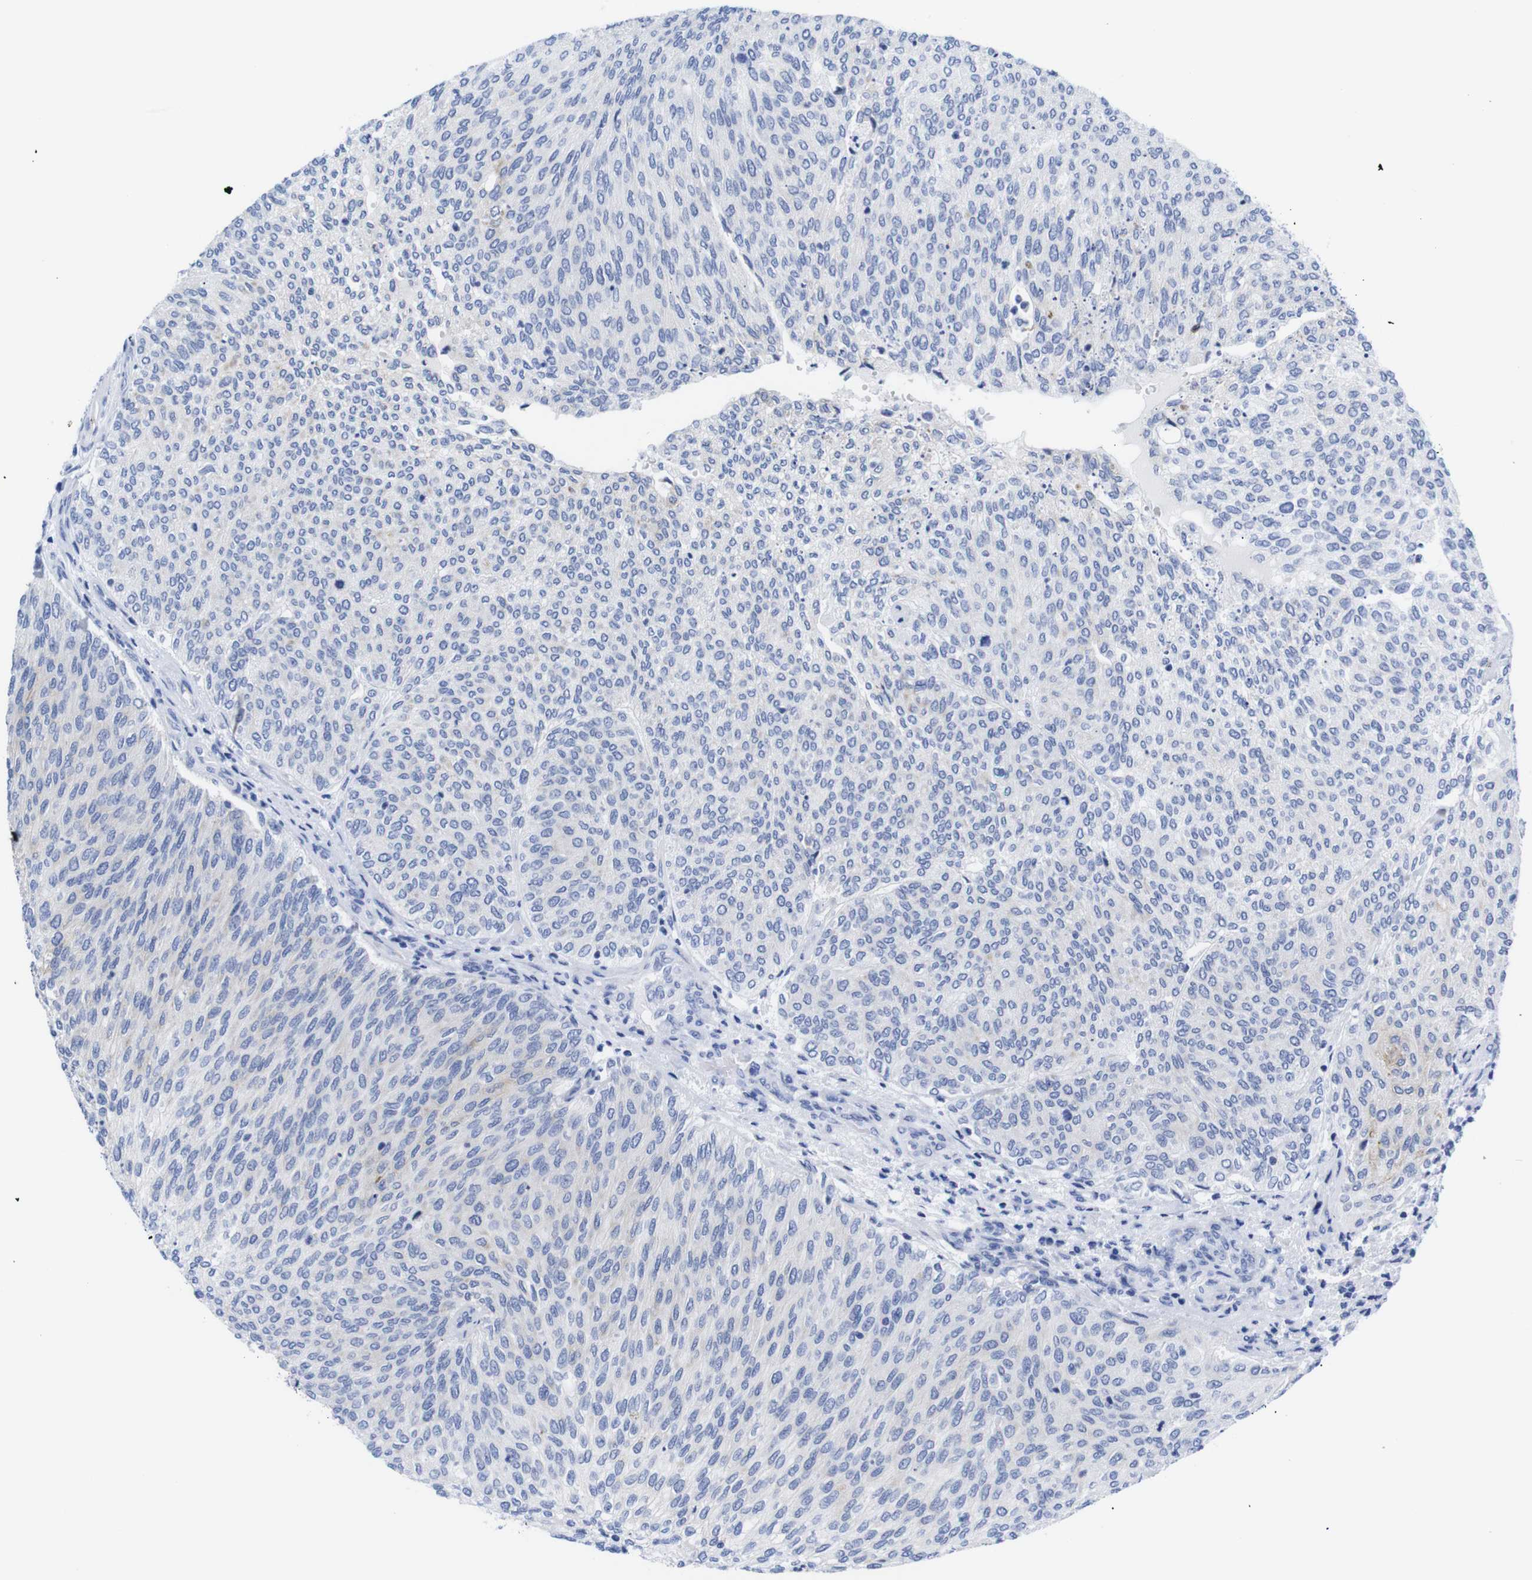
{"staining": {"intensity": "negative", "quantity": "none", "location": "none"}, "tissue": "urothelial cancer", "cell_type": "Tumor cells", "image_type": "cancer", "snomed": [{"axis": "morphology", "description": "Urothelial carcinoma, Low grade"}, {"axis": "topography", "description": "Urinary bladder"}], "caption": "A photomicrograph of human urothelial carcinoma (low-grade) is negative for staining in tumor cells.", "gene": "LRRC55", "patient": {"sex": "female", "age": 79}}